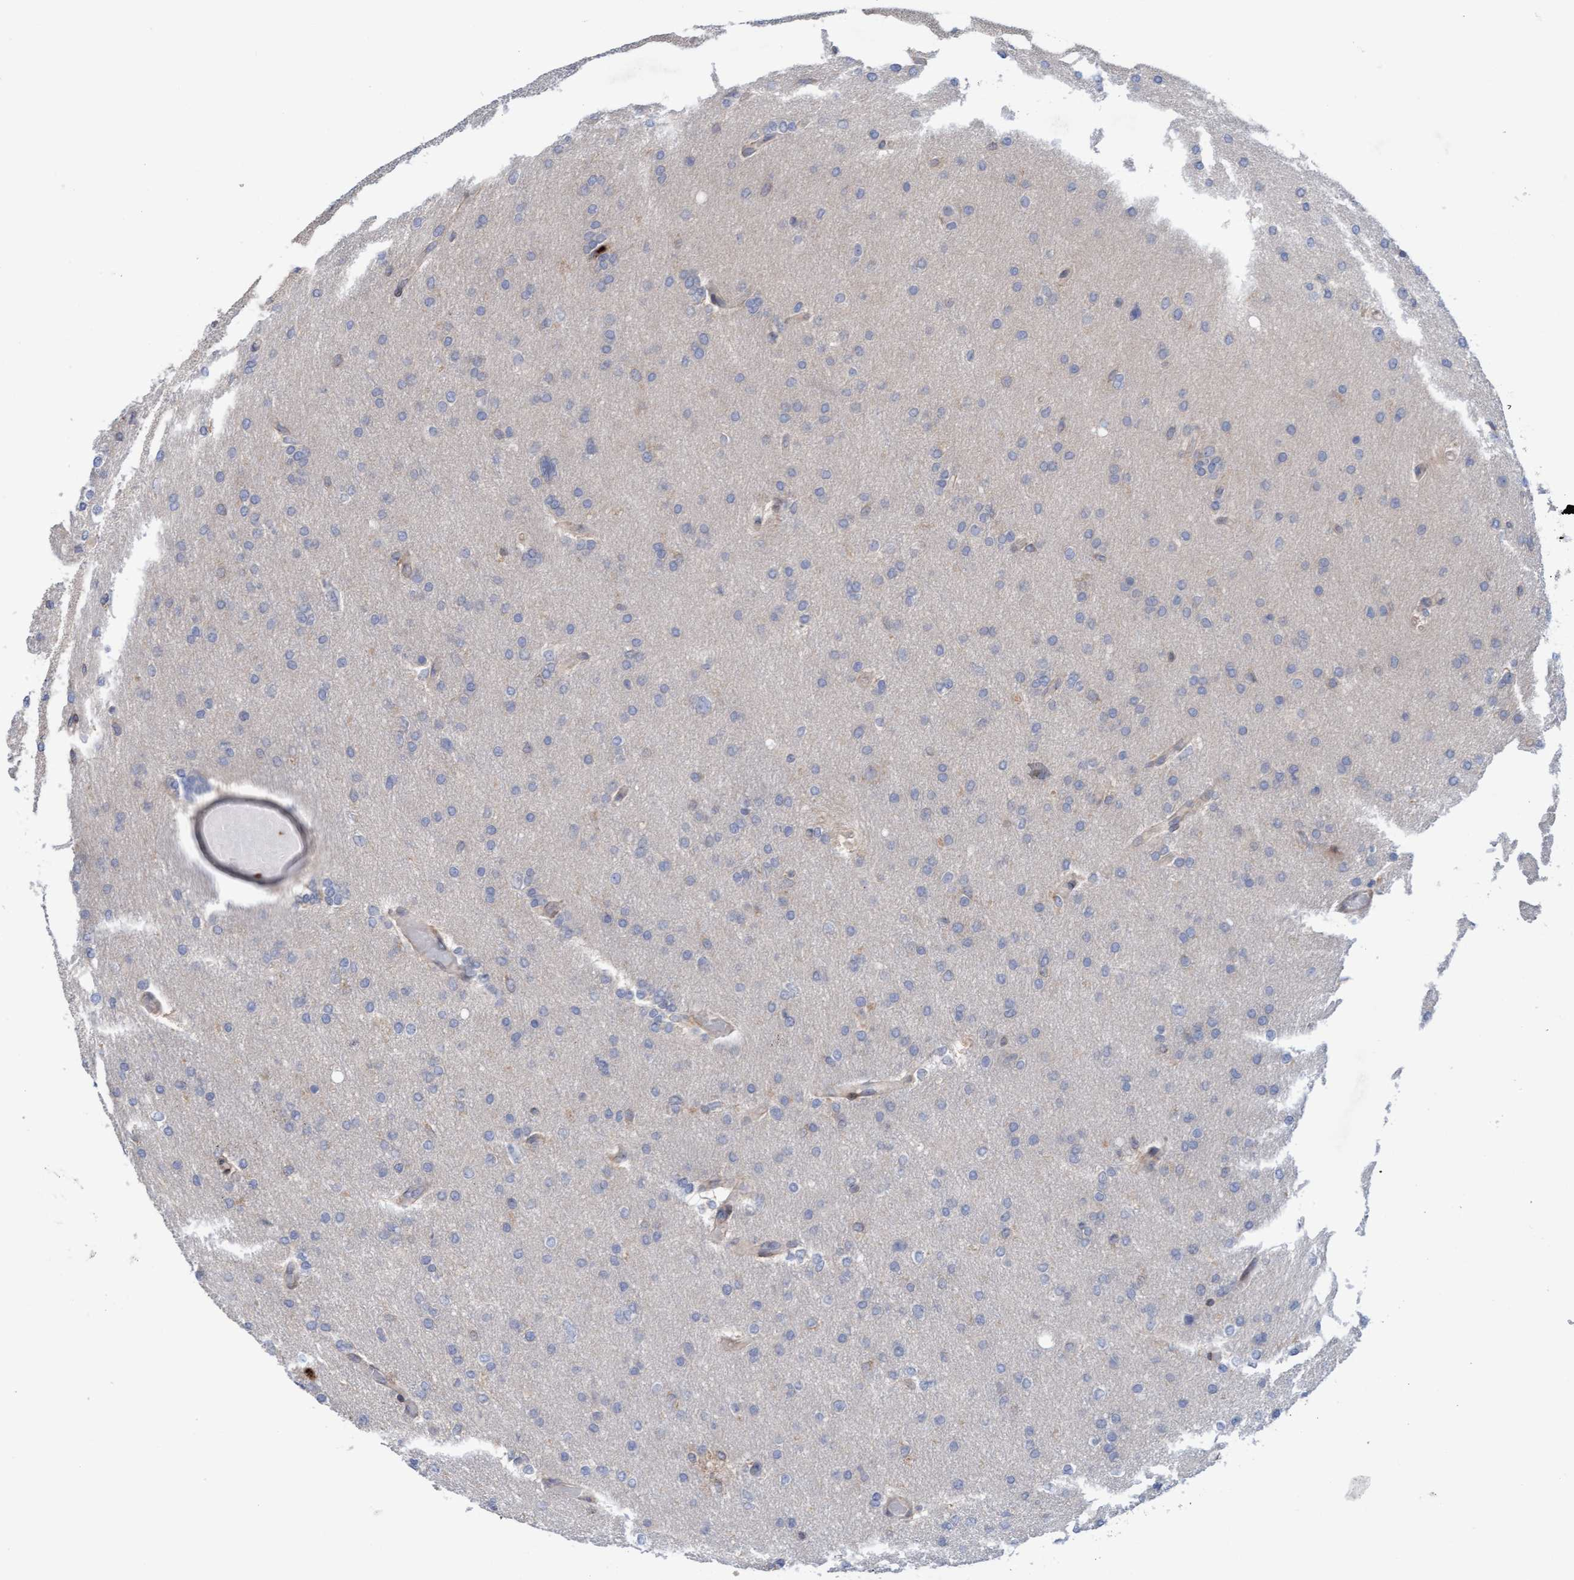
{"staining": {"intensity": "negative", "quantity": "none", "location": "none"}, "tissue": "glioma", "cell_type": "Tumor cells", "image_type": "cancer", "snomed": [{"axis": "morphology", "description": "Glioma, malignant, High grade"}, {"axis": "topography", "description": "Cerebral cortex"}], "caption": "An image of human glioma is negative for staining in tumor cells.", "gene": "MMP8", "patient": {"sex": "female", "age": 36}}